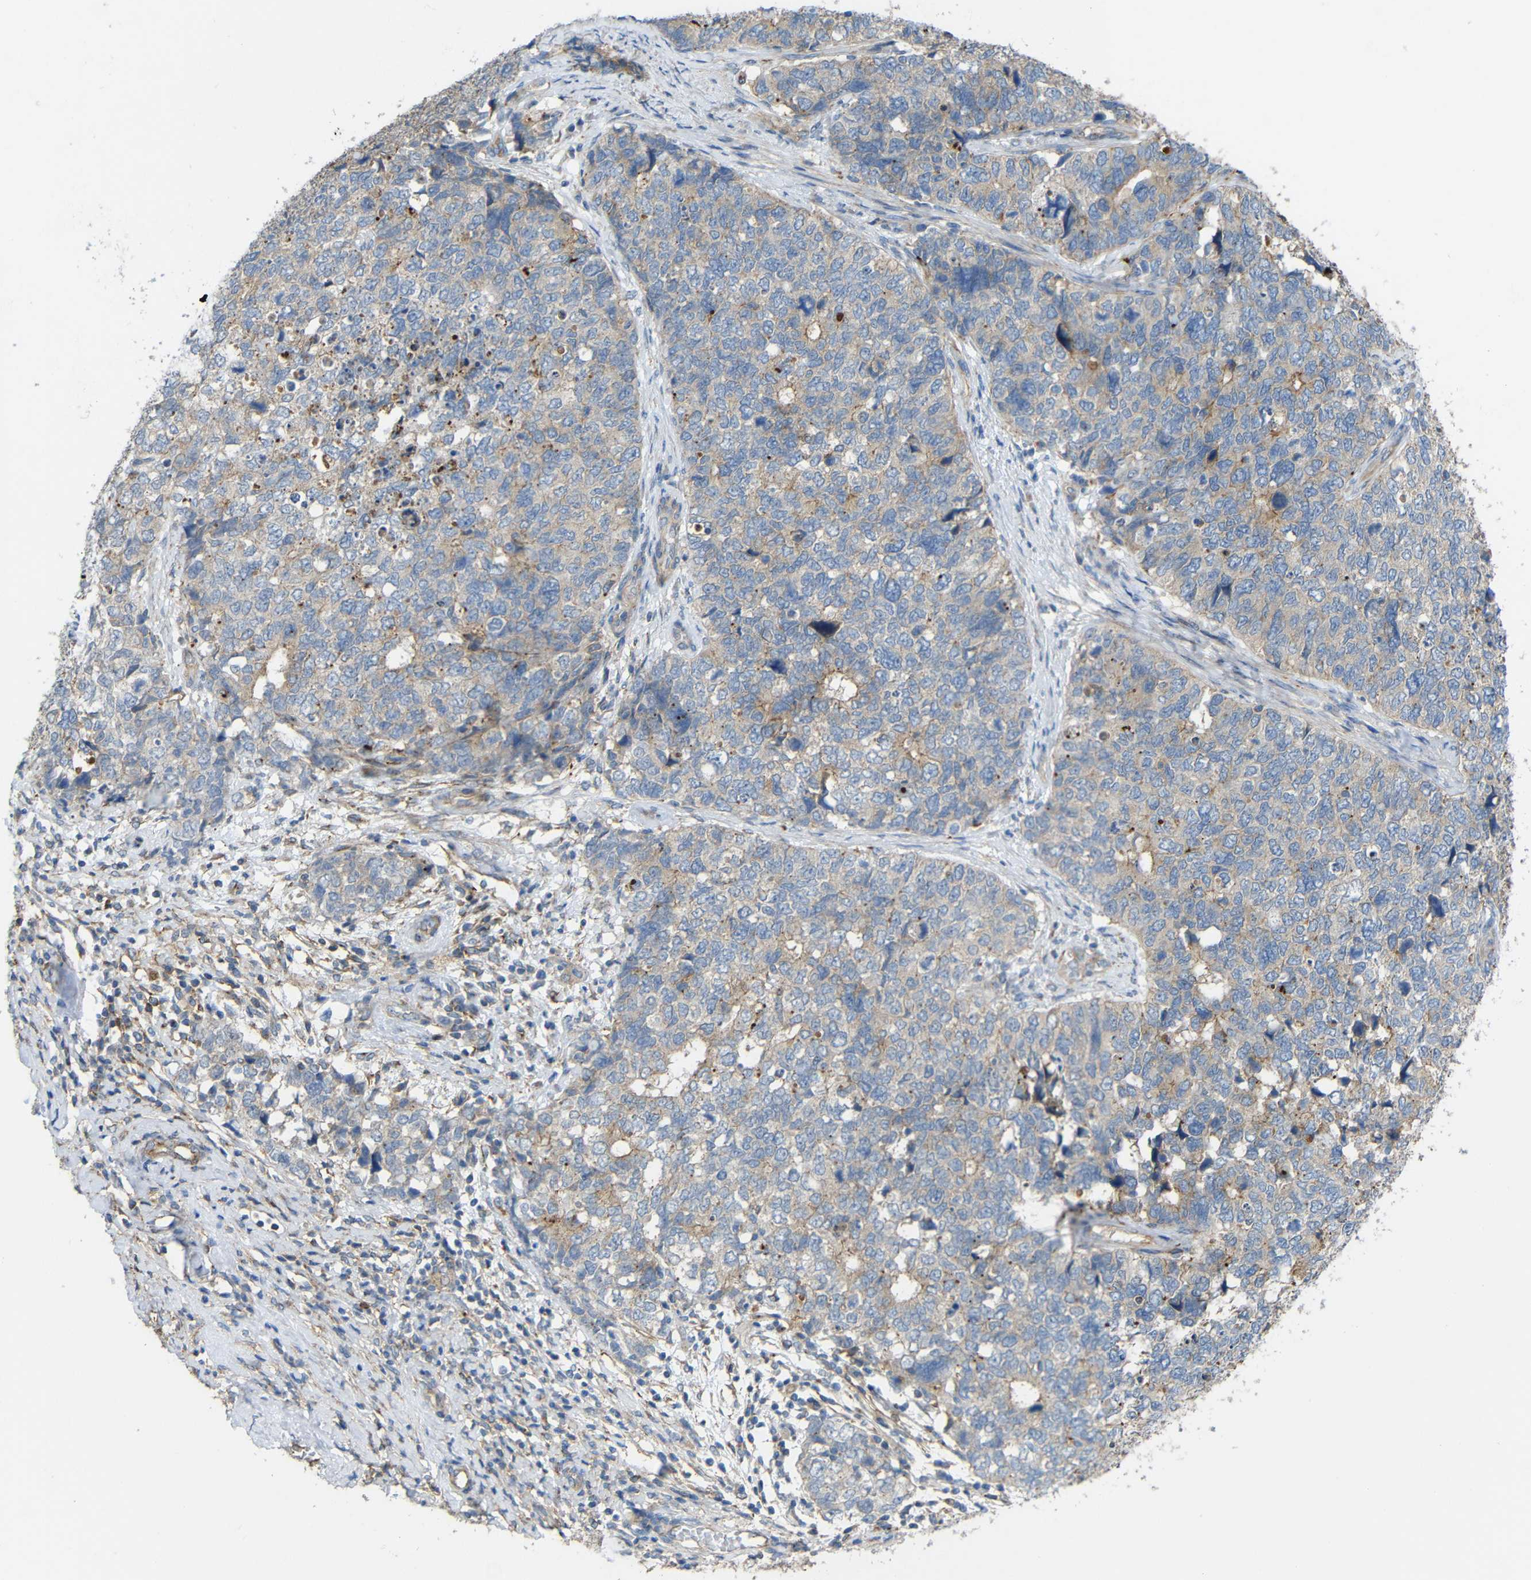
{"staining": {"intensity": "moderate", "quantity": ">75%", "location": "cytoplasmic/membranous"}, "tissue": "cervical cancer", "cell_type": "Tumor cells", "image_type": "cancer", "snomed": [{"axis": "morphology", "description": "Squamous cell carcinoma, NOS"}, {"axis": "topography", "description": "Cervix"}], "caption": "Immunohistochemistry (DAB) staining of human cervical cancer exhibits moderate cytoplasmic/membranous protein positivity in about >75% of tumor cells.", "gene": "SYPL1", "patient": {"sex": "female", "age": 63}}